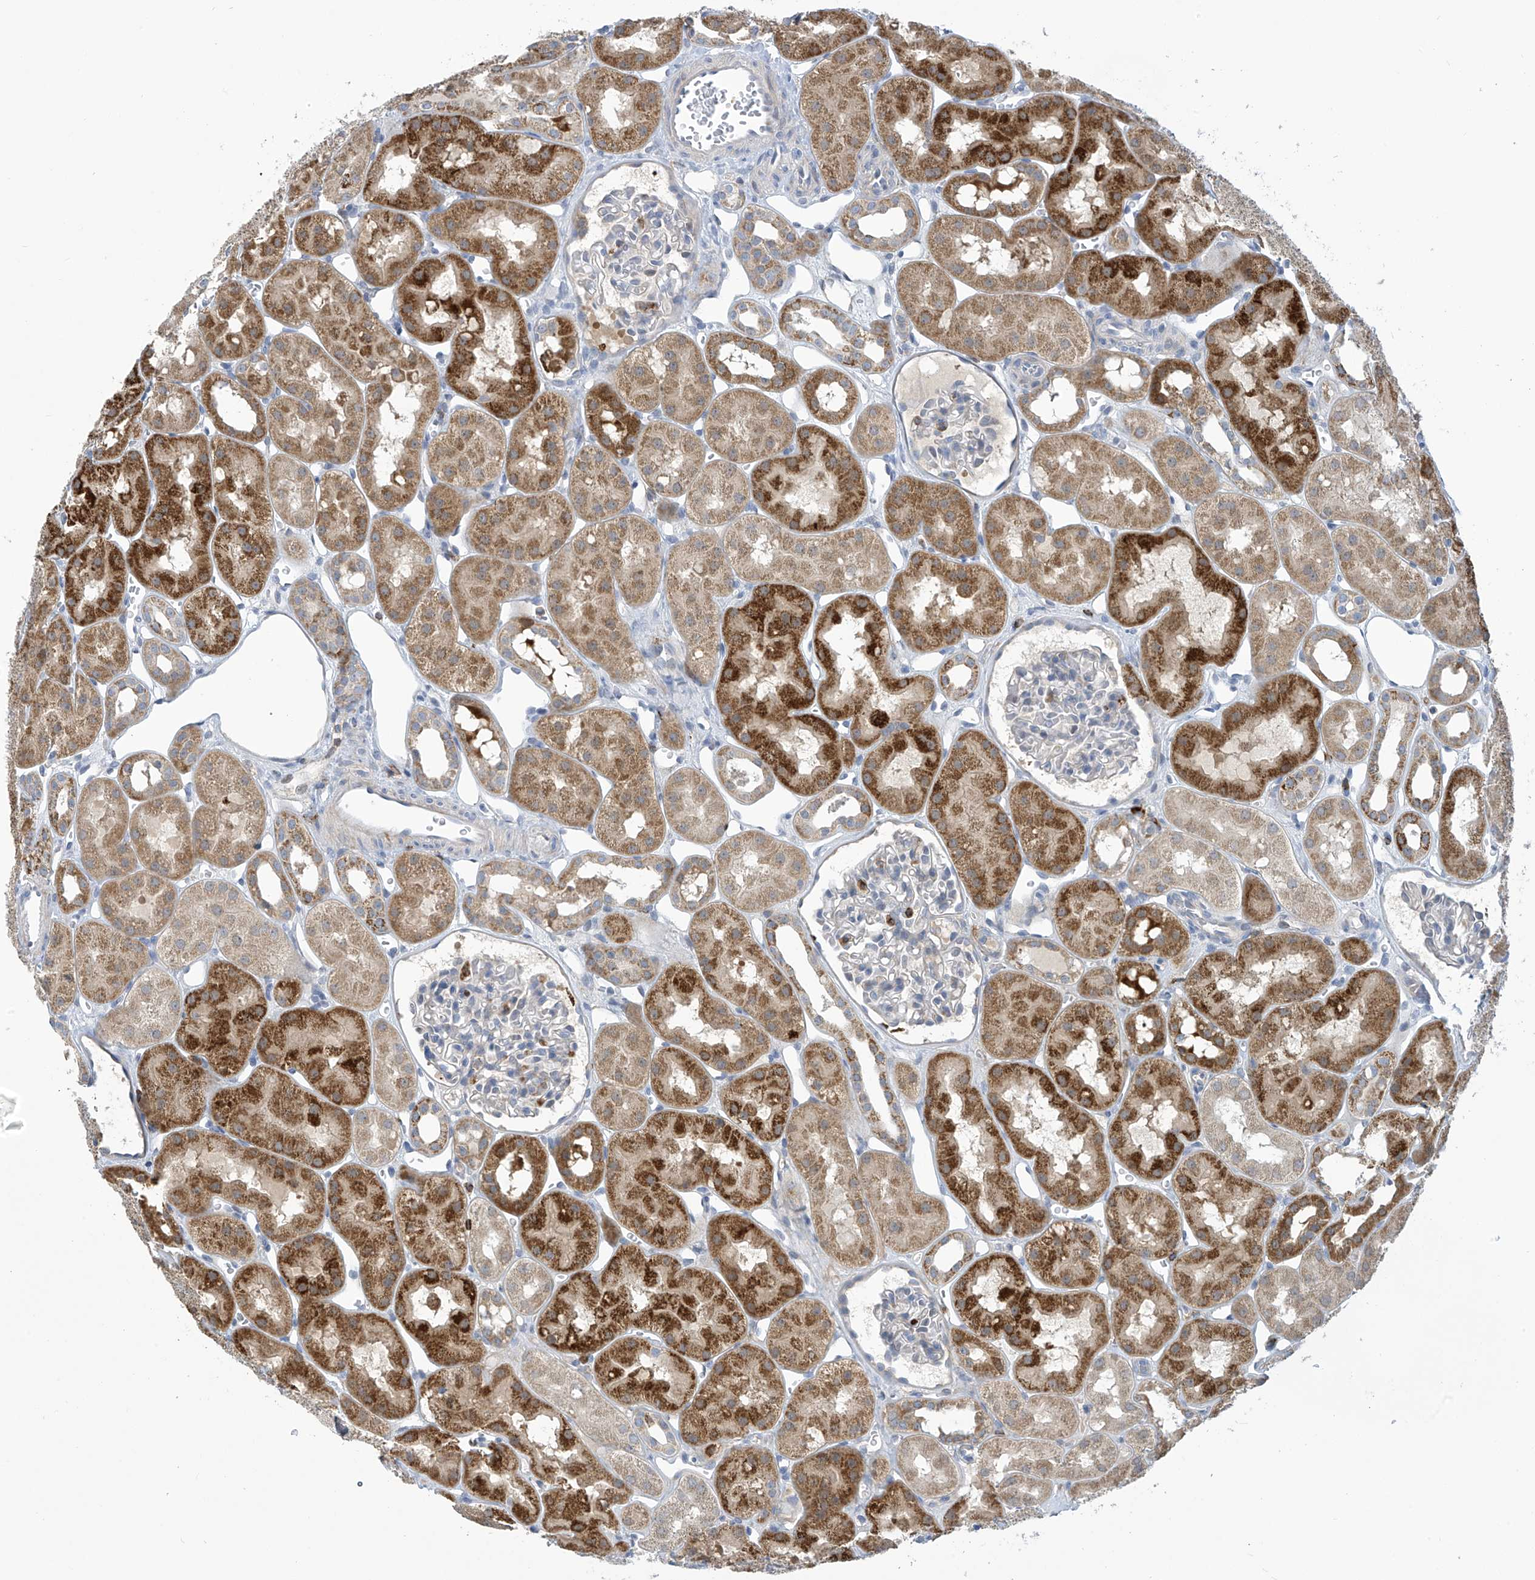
{"staining": {"intensity": "negative", "quantity": "none", "location": "none"}, "tissue": "kidney", "cell_type": "Cells in glomeruli", "image_type": "normal", "snomed": [{"axis": "morphology", "description": "Normal tissue, NOS"}, {"axis": "topography", "description": "Kidney"}], "caption": "An immunohistochemistry (IHC) histopathology image of benign kidney is shown. There is no staining in cells in glomeruli of kidney. (DAB (3,3'-diaminobenzidine) immunohistochemistry (IHC) with hematoxylin counter stain).", "gene": "IBA57", "patient": {"sex": "male", "age": 16}}